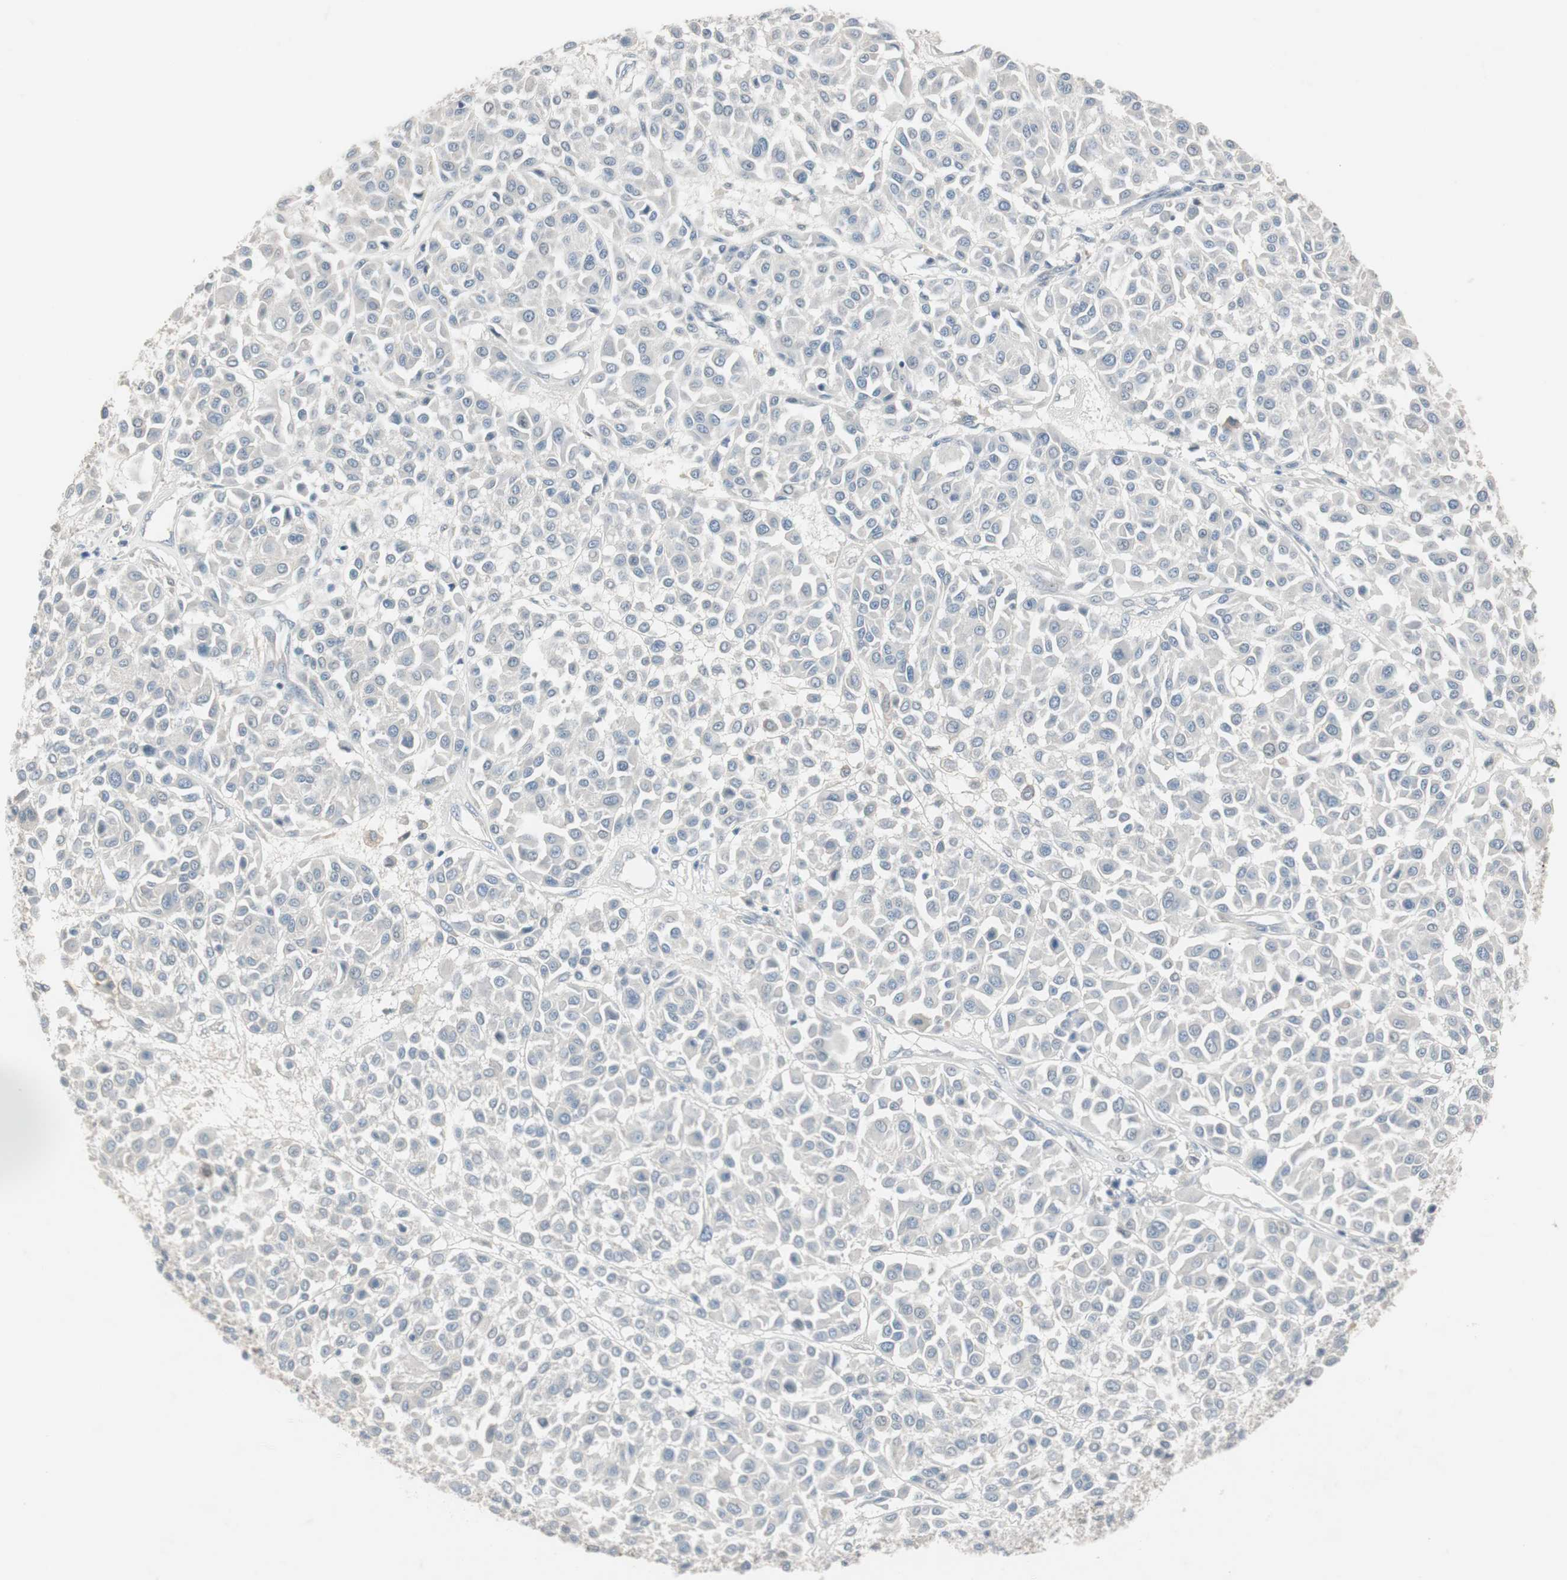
{"staining": {"intensity": "negative", "quantity": "none", "location": "none"}, "tissue": "melanoma", "cell_type": "Tumor cells", "image_type": "cancer", "snomed": [{"axis": "morphology", "description": "Malignant melanoma, Metastatic site"}, {"axis": "topography", "description": "Soft tissue"}], "caption": "Photomicrograph shows no protein expression in tumor cells of melanoma tissue.", "gene": "KHK", "patient": {"sex": "male", "age": 41}}